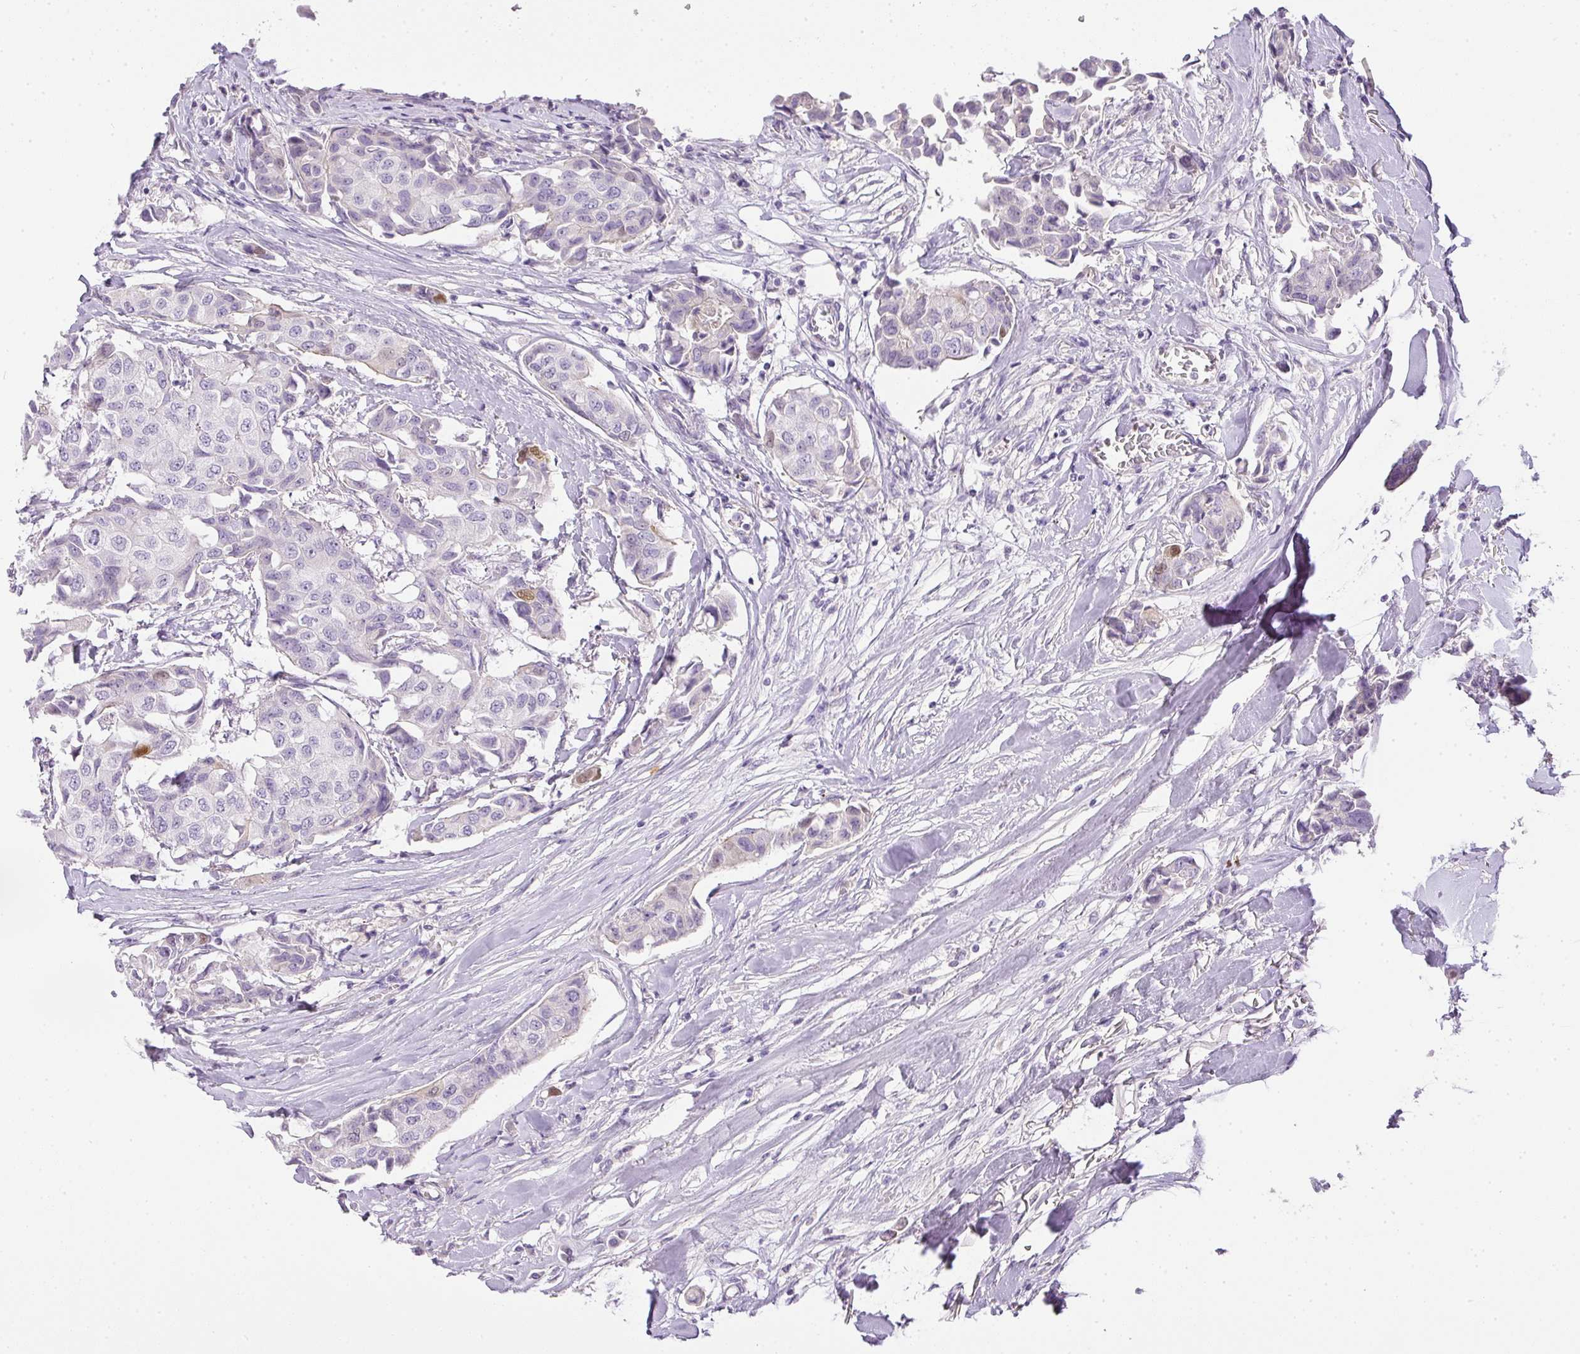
{"staining": {"intensity": "negative", "quantity": "none", "location": "none"}, "tissue": "breast cancer", "cell_type": "Tumor cells", "image_type": "cancer", "snomed": [{"axis": "morphology", "description": "Duct carcinoma"}, {"axis": "topography", "description": "Breast"}], "caption": "A micrograph of breast cancer stained for a protein exhibits no brown staining in tumor cells.", "gene": "RAX2", "patient": {"sex": "female", "age": 80}}